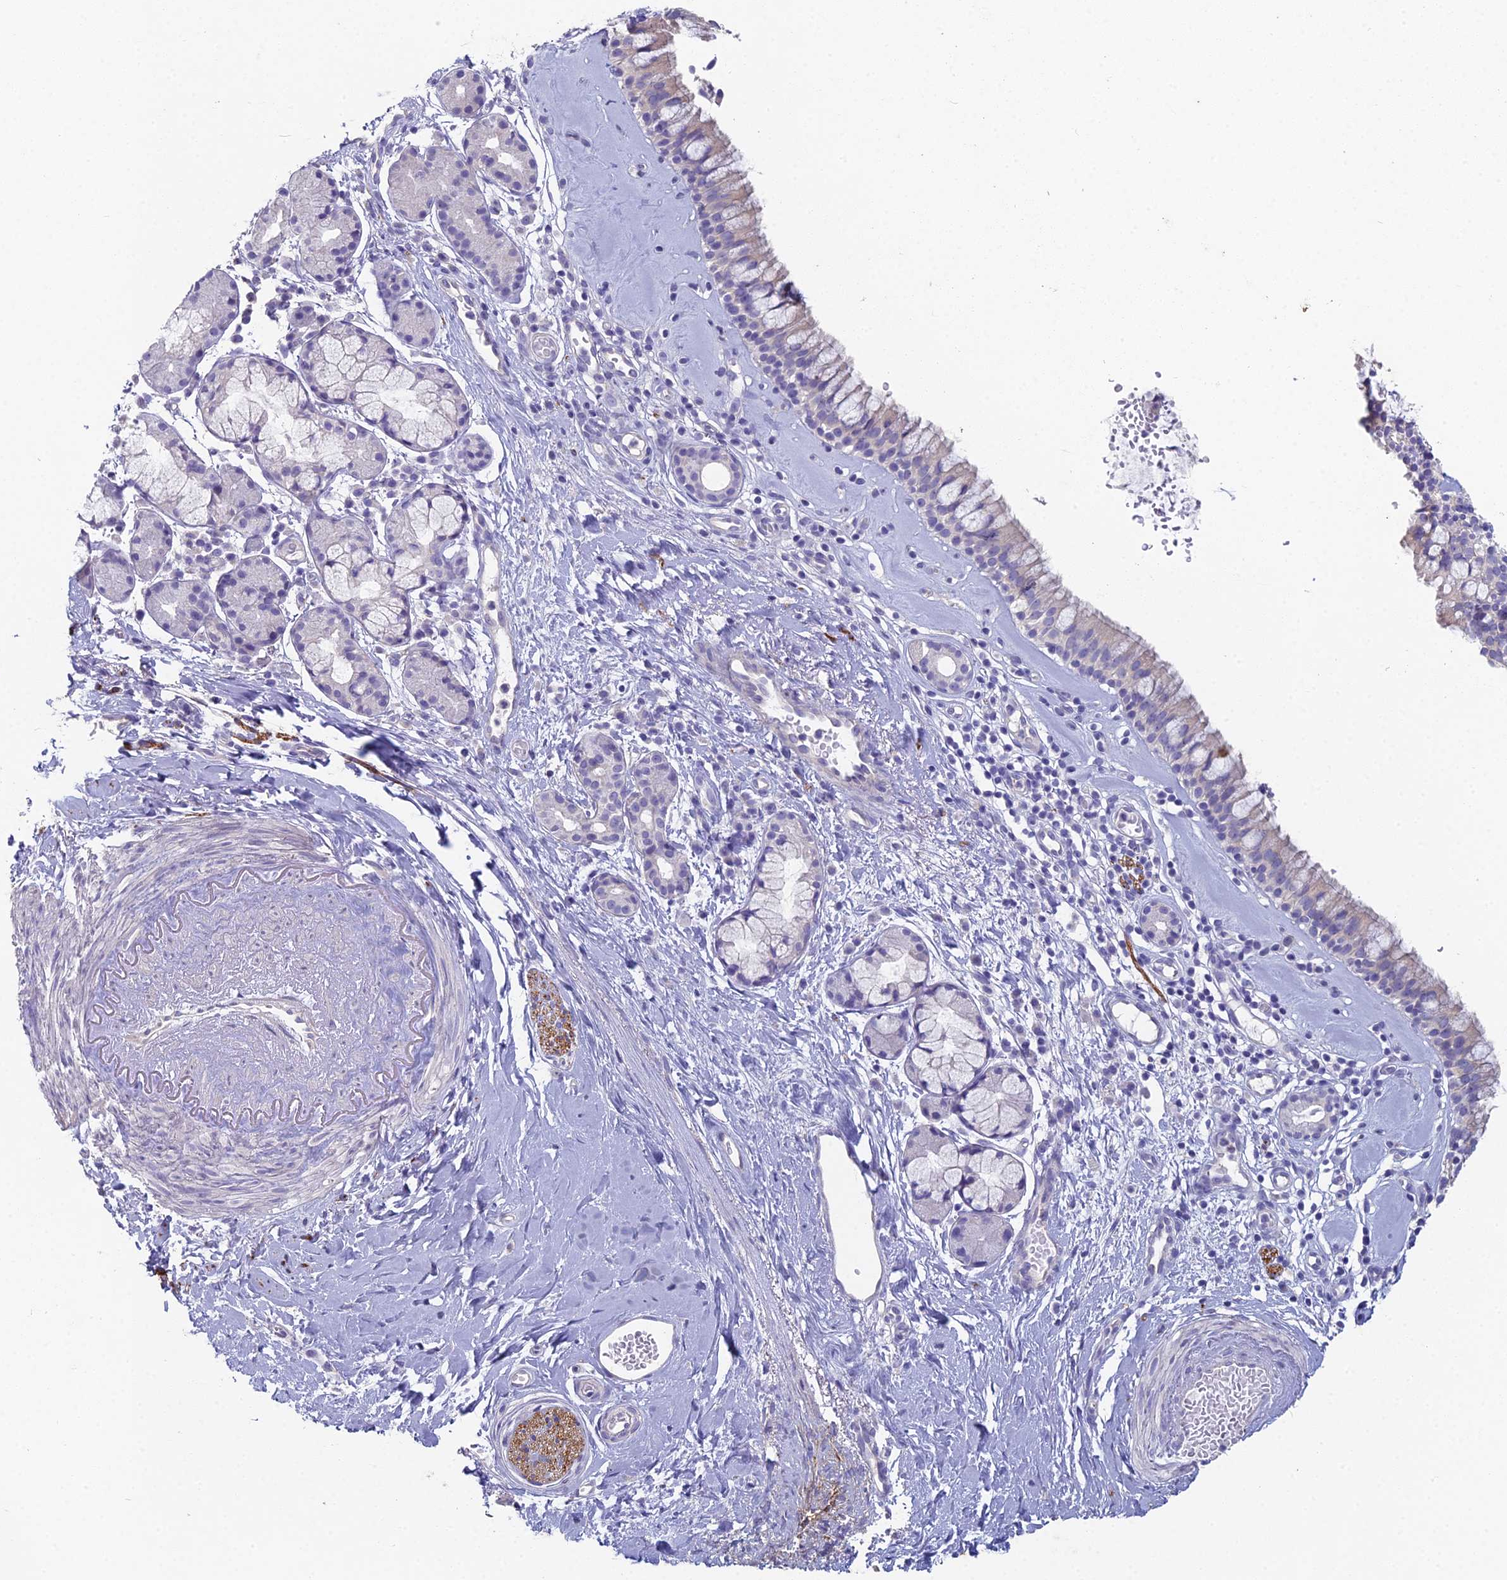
{"staining": {"intensity": "negative", "quantity": "none", "location": "none"}, "tissue": "nasopharynx", "cell_type": "Respiratory epithelial cells", "image_type": "normal", "snomed": [{"axis": "morphology", "description": "Normal tissue, NOS"}, {"axis": "topography", "description": "Nasopharynx"}], "caption": "Micrograph shows no significant protein expression in respiratory epithelial cells of benign nasopharynx.", "gene": "NCAM1", "patient": {"sex": "male", "age": 82}}